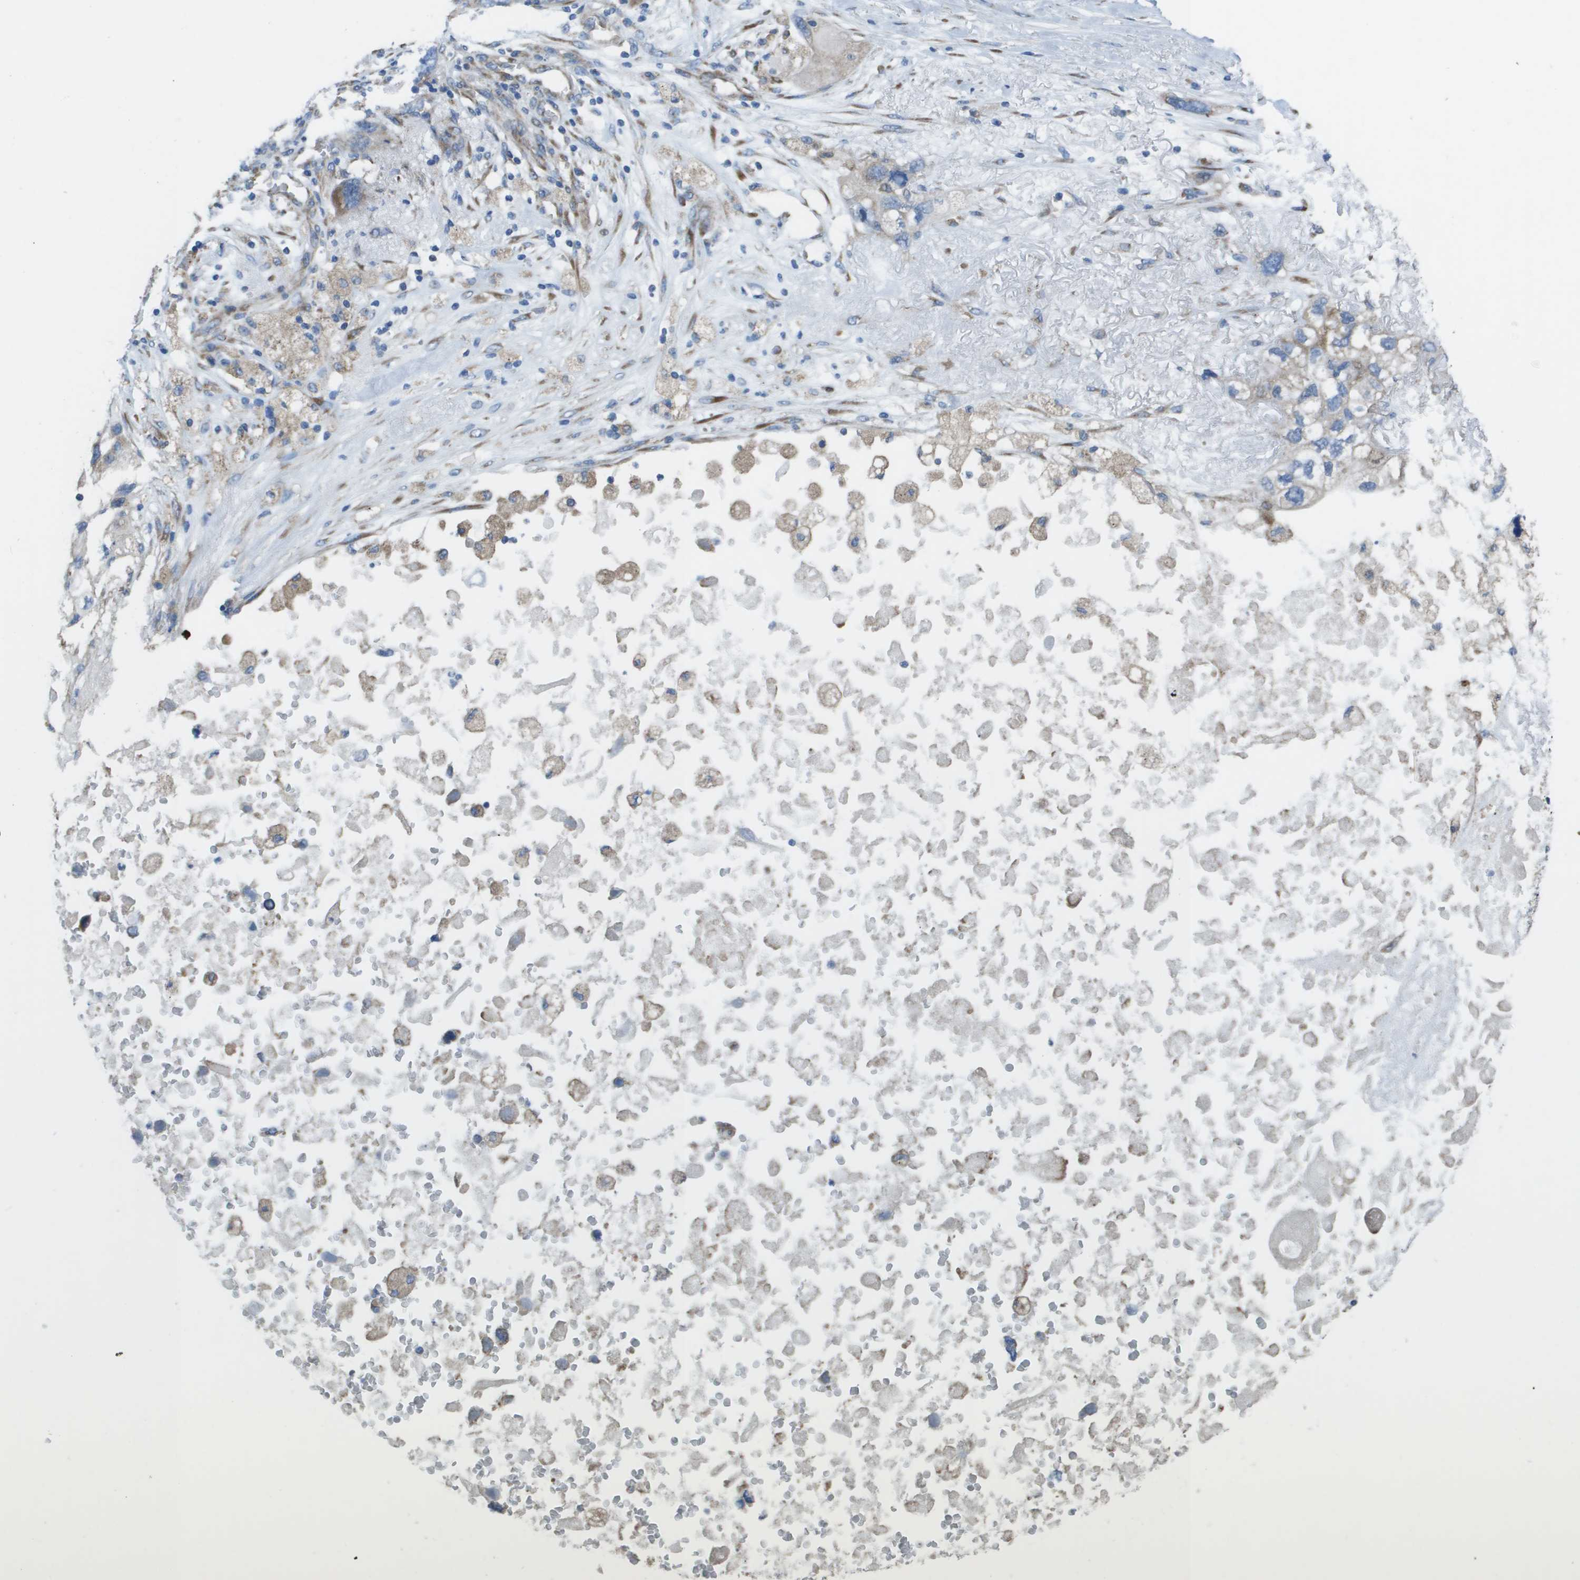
{"staining": {"intensity": "weak", "quantity": "25%-75%", "location": "cytoplasmic/membranous"}, "tissue": "lung cancer", "cell_type": "Tumor cells", "image_type": "cancer", "snomed": [{"axis": "morphology", "description": "Squamous cell carcinoma, NOS"}, {"axis": "topography", "description": "Lung"}], "caption": "A photomicrograph of lung cancer (squamous cell carcinoma) stained for a protein displays weak cytoplasmic/membranous brown staining in tumor cells.", "gene": "CLCN2", "patient": {"sex": "female", "age": 73}}